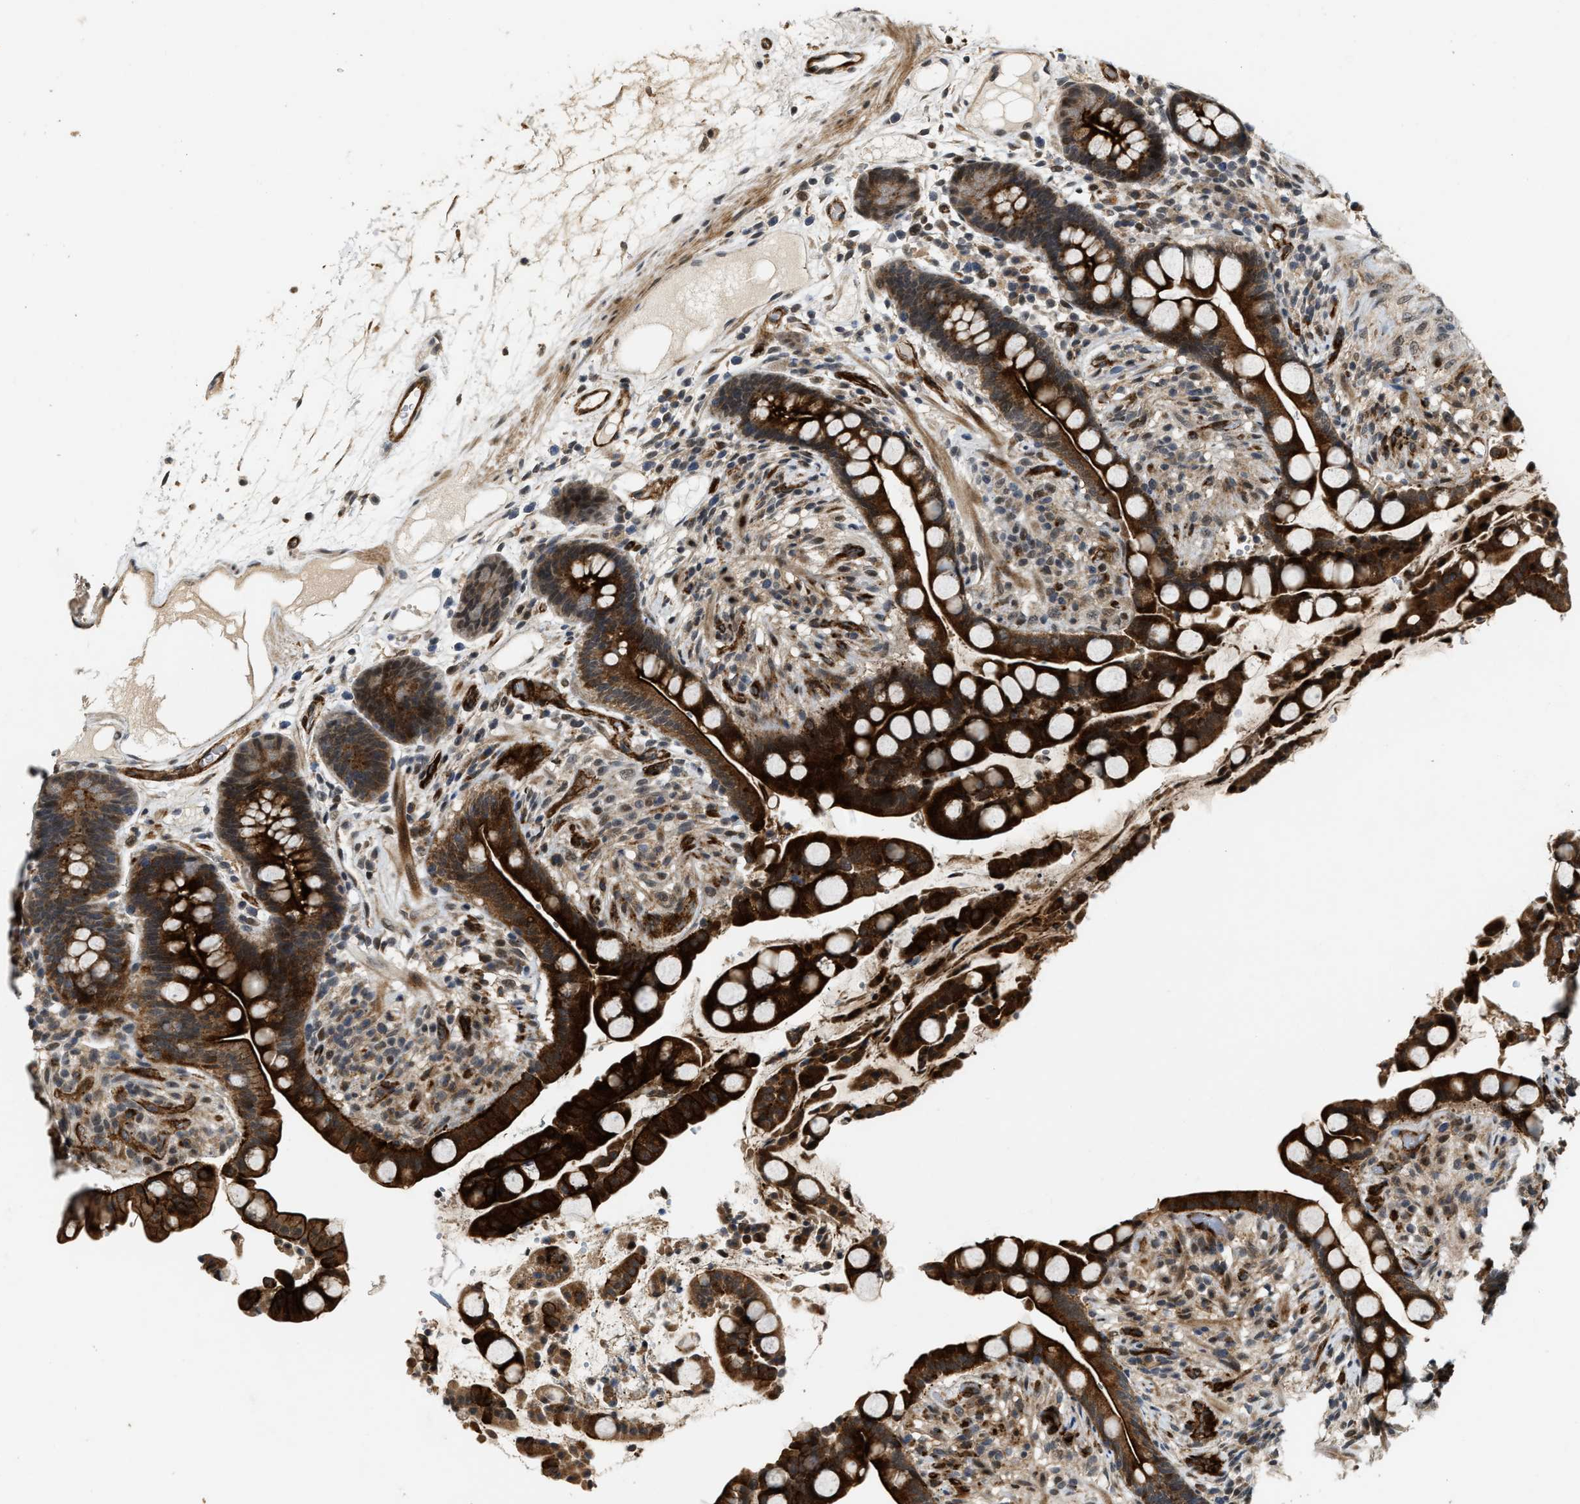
{"staining": {"intensity": "strong", "quantity": ">75%", "location": "cytoplasmic/membranous"}, "tissue": "colon", "cell_type": "Endothelial cells", "image_type": "normal", "snomed": [{"axis": "morphology", "description": "Normal tissue, NOS"}, {"axis": "topography", "description": "Colon"}], "caption": "This is an image of immunohistochemistry (IHC) staining of unremarkable colon, which shows strong staining in the cytoplasmic/membranous of endothelial cells.", "gene": "DPF2", "patient": {"sex": "male", "age": 73}}